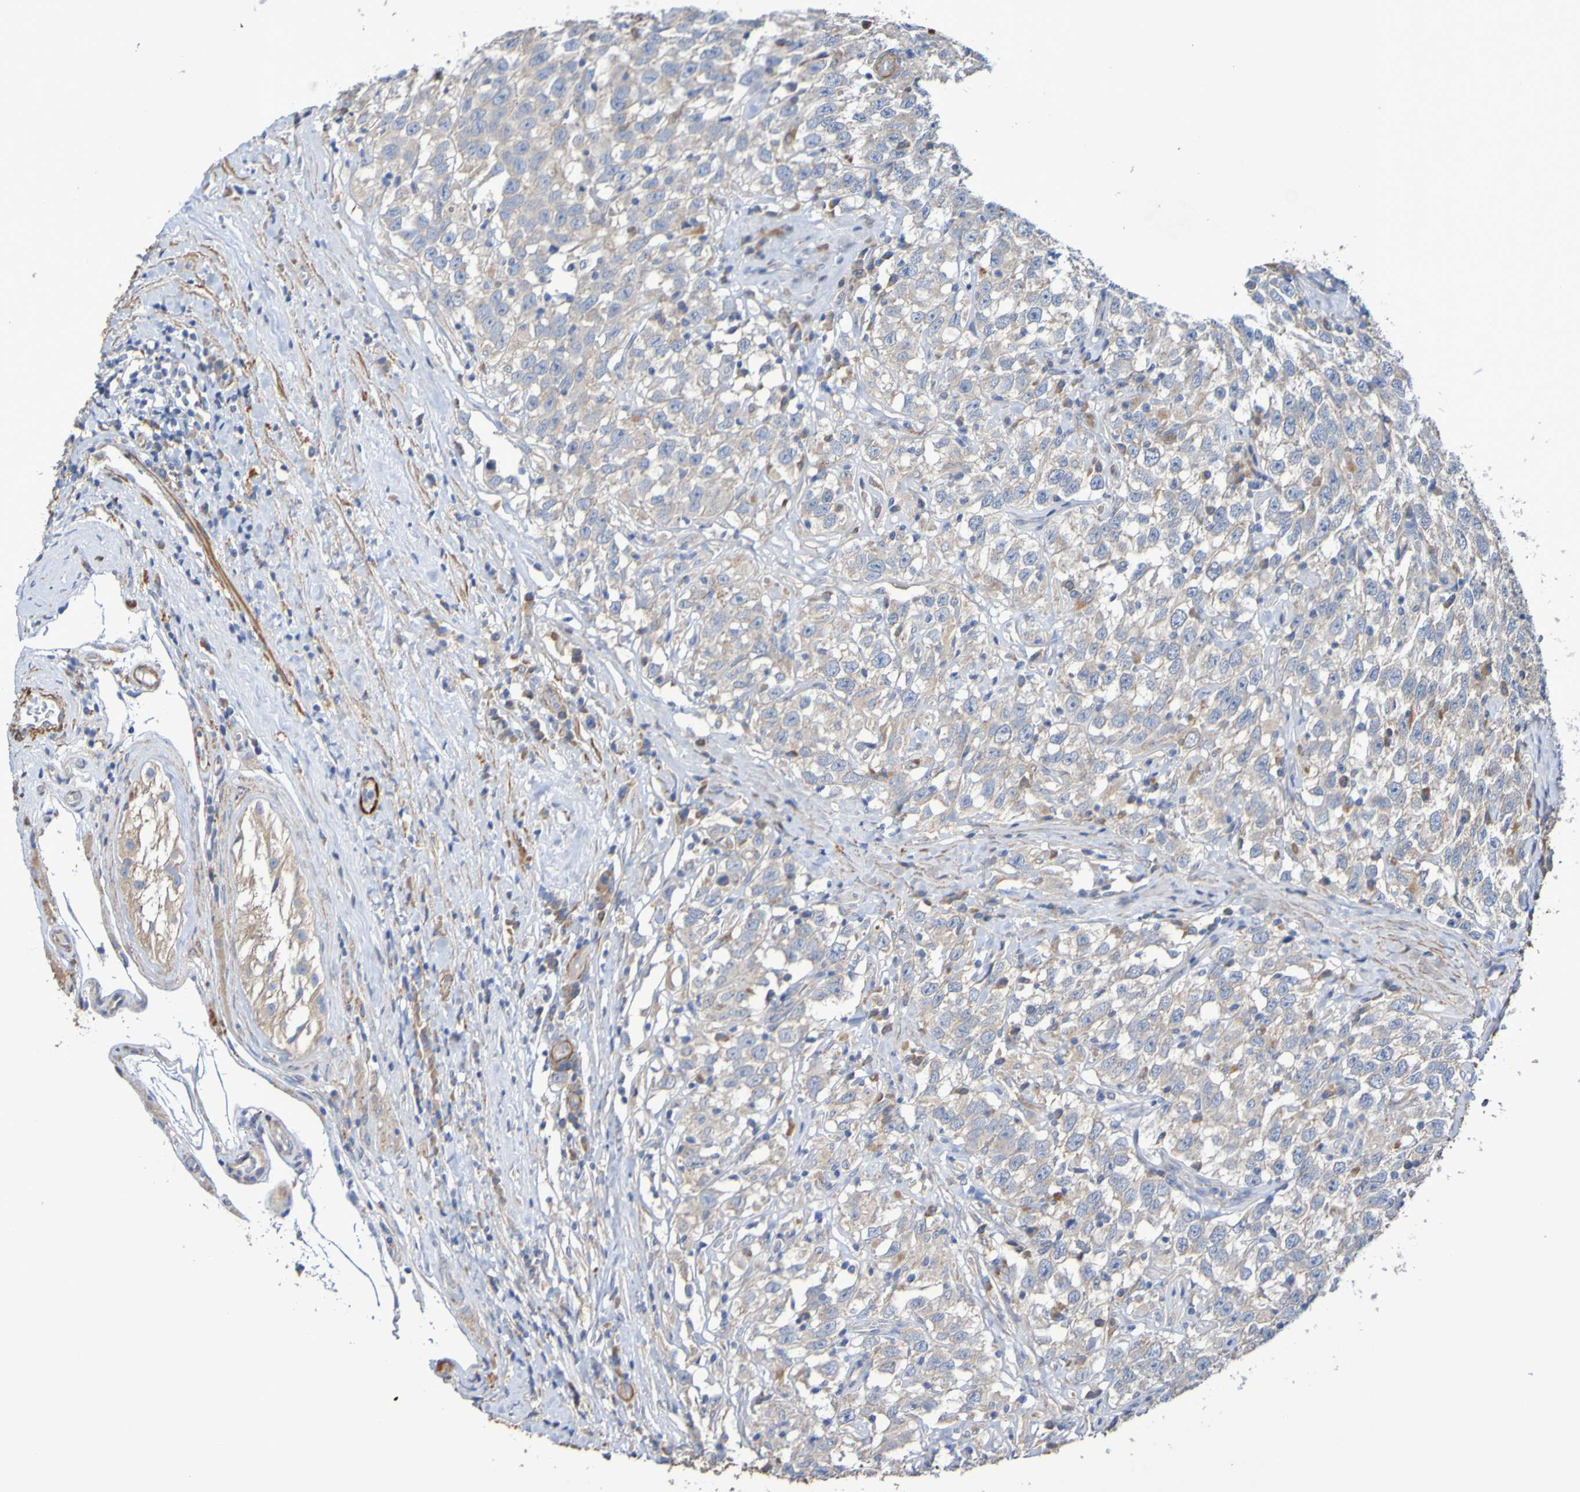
{"staining": {"intensity": "weak", "quantity": ">75%", "location": "cytoplasmic/membranous"}, "tissue": "testis cancer", "cell_type": "Tumor cells", "image_type": "cancer", "snomed": [{"axis": "morphology", "description": "Seminoma, NOS"}, {"axis": "topography", "description": "Testis"}], "caption": "Immunohistochemistry micrograph of testis seminoma stained for a protein (brown), which reveals low levels of weak cytoplasmic/membranous positivity in approximately >75% of tumor cells.", "gene": "SRPRB", "patient": {"sex": "male", "age": 41}}